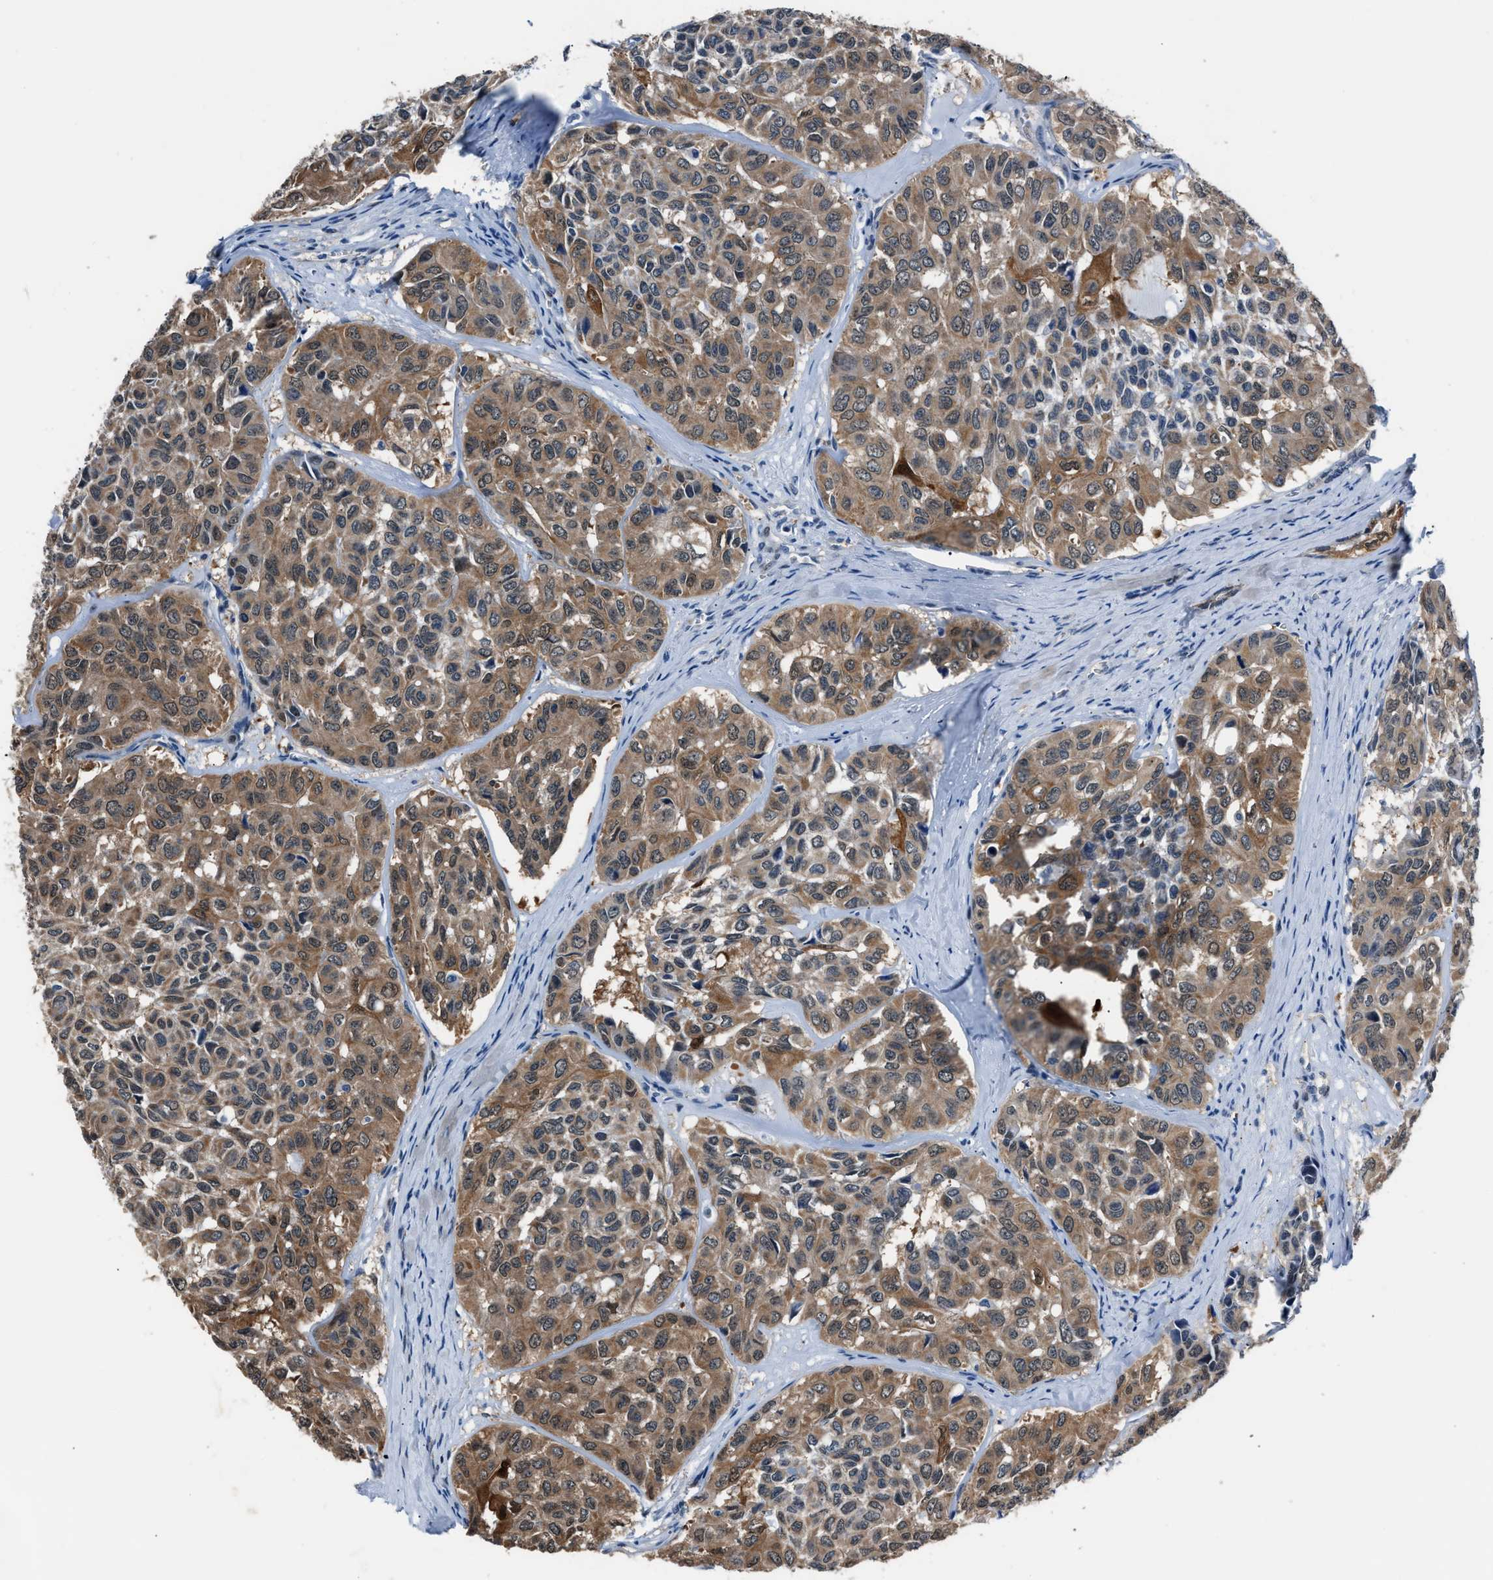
{"staining": {"intensity": "moderate", "quantity": ">75%", "location": "cytoplasmic/membranous"}, "tissue": "head and neck cancer", "cell_type": "Tumor cells", "image_type": "cancer", "snomed": [{"axis": "morphology", "description": "Adenocarcinoma, NOS"}, {"axis": "topography", "description": "Salivary gland, NOS"}, {"axis": "topography", "description": "Head-Neck"}], "caption": "The histopathology image exhibits staining of head and neck adenocarcinoma, revealing moderate cytoplasmic/membranous protein staining (brown color) within tumor cells.", "gene": "PPA1", "patient": {"sex": "female", "age": 76}}